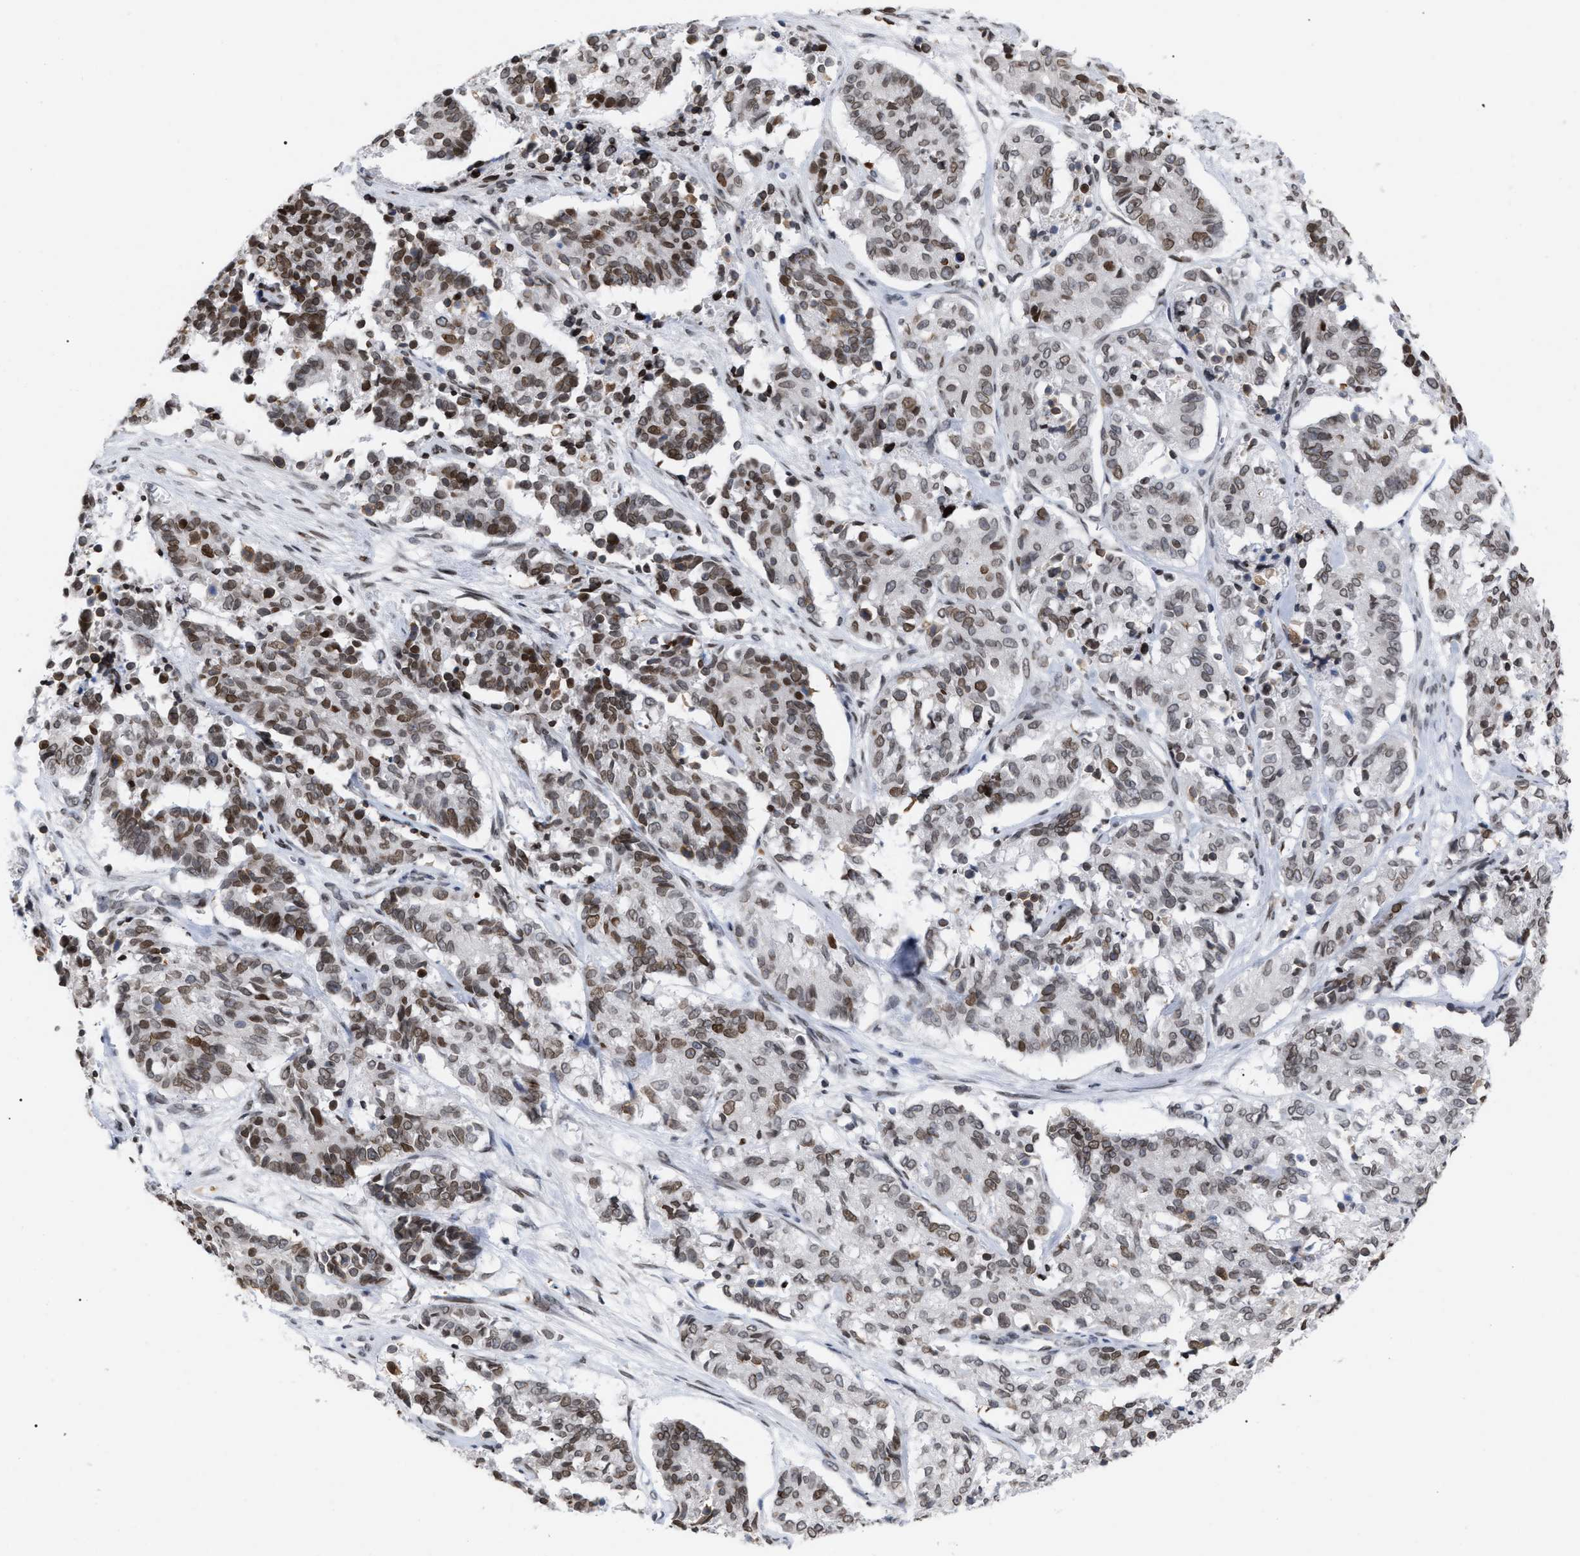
{"staining": {"intensity": "moderate", "quantity": ">75%", "location": "cytoplasmic/membranous,nuclear"}, "tissue": "cervical cancer", "cell_type": "Tumor cells", "image_type": "cancer", "snomed": [{"axis": "morphology", "description": "Squamous cell carcinoma, NOS"}, {"axis": "topography", "description": "Cervix"}], "caption": "Immunohistochemical staining of cervical cancer (squamous cell carcinoma) displays moderate cytoplasmic/membranous and nuclear protein positivity in about >75% of tumor cells.", "gene": "TPR", "patient": {"sex": "female", "age": 35}}